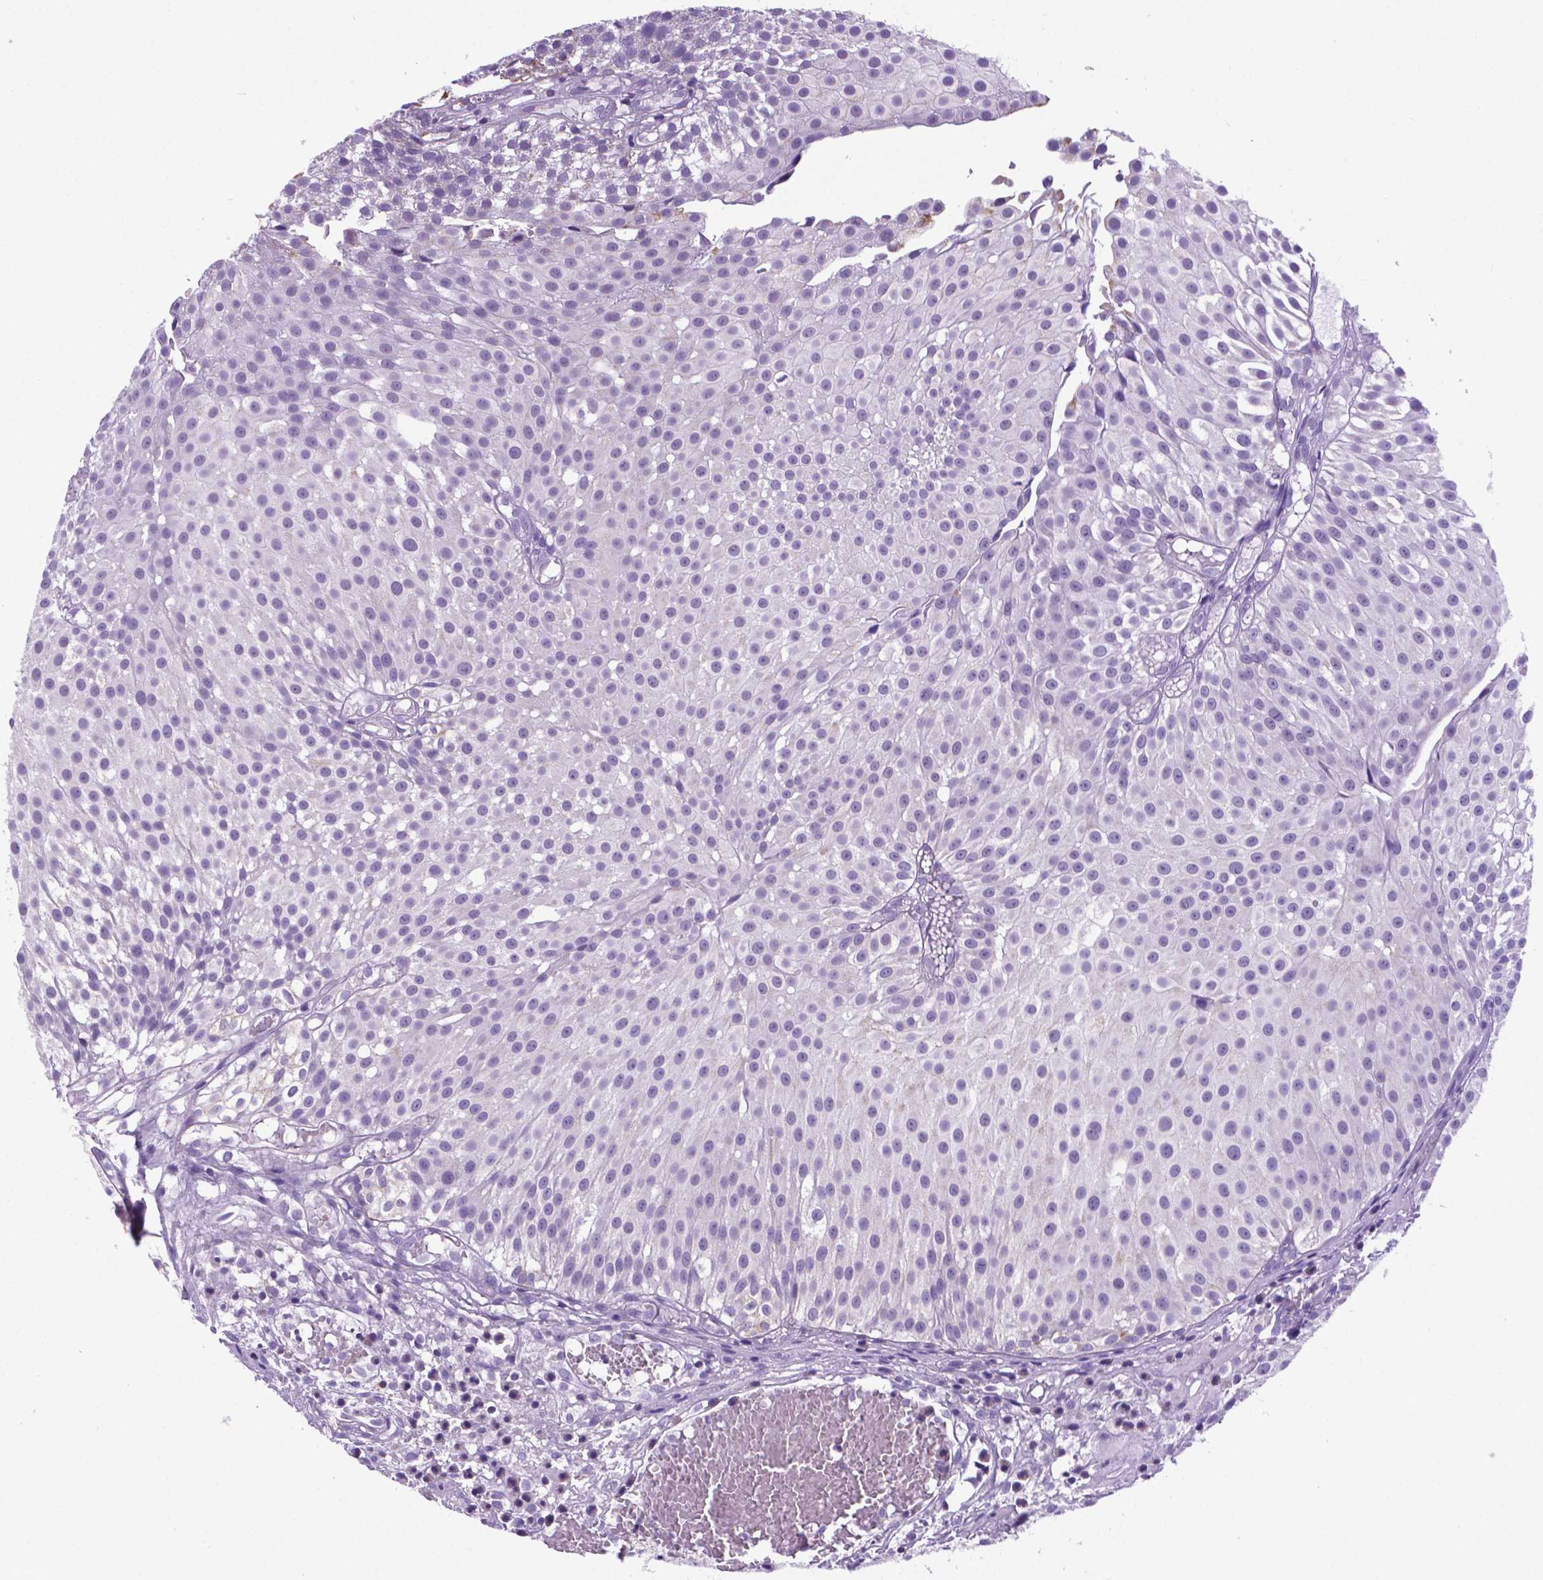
{"staining": {"intensity": "negative", "quantity": "none", "location": "none"}, "tissue": "urothelial cancer", "cell_type": "Tumor cells", "image_type": "cancer", "snomed": [{"axis": "morphology", "description": "Urothelial carcinoma, Low grade"}, {"axis": "topography", "description": "Urinary bladder"}], "caption": "Immunohistochemical staining of urothelial cancer displays no significant expression in tumor cells.", "gene": "POU3F3", "patient": {"sex": "male", "age": 79}}